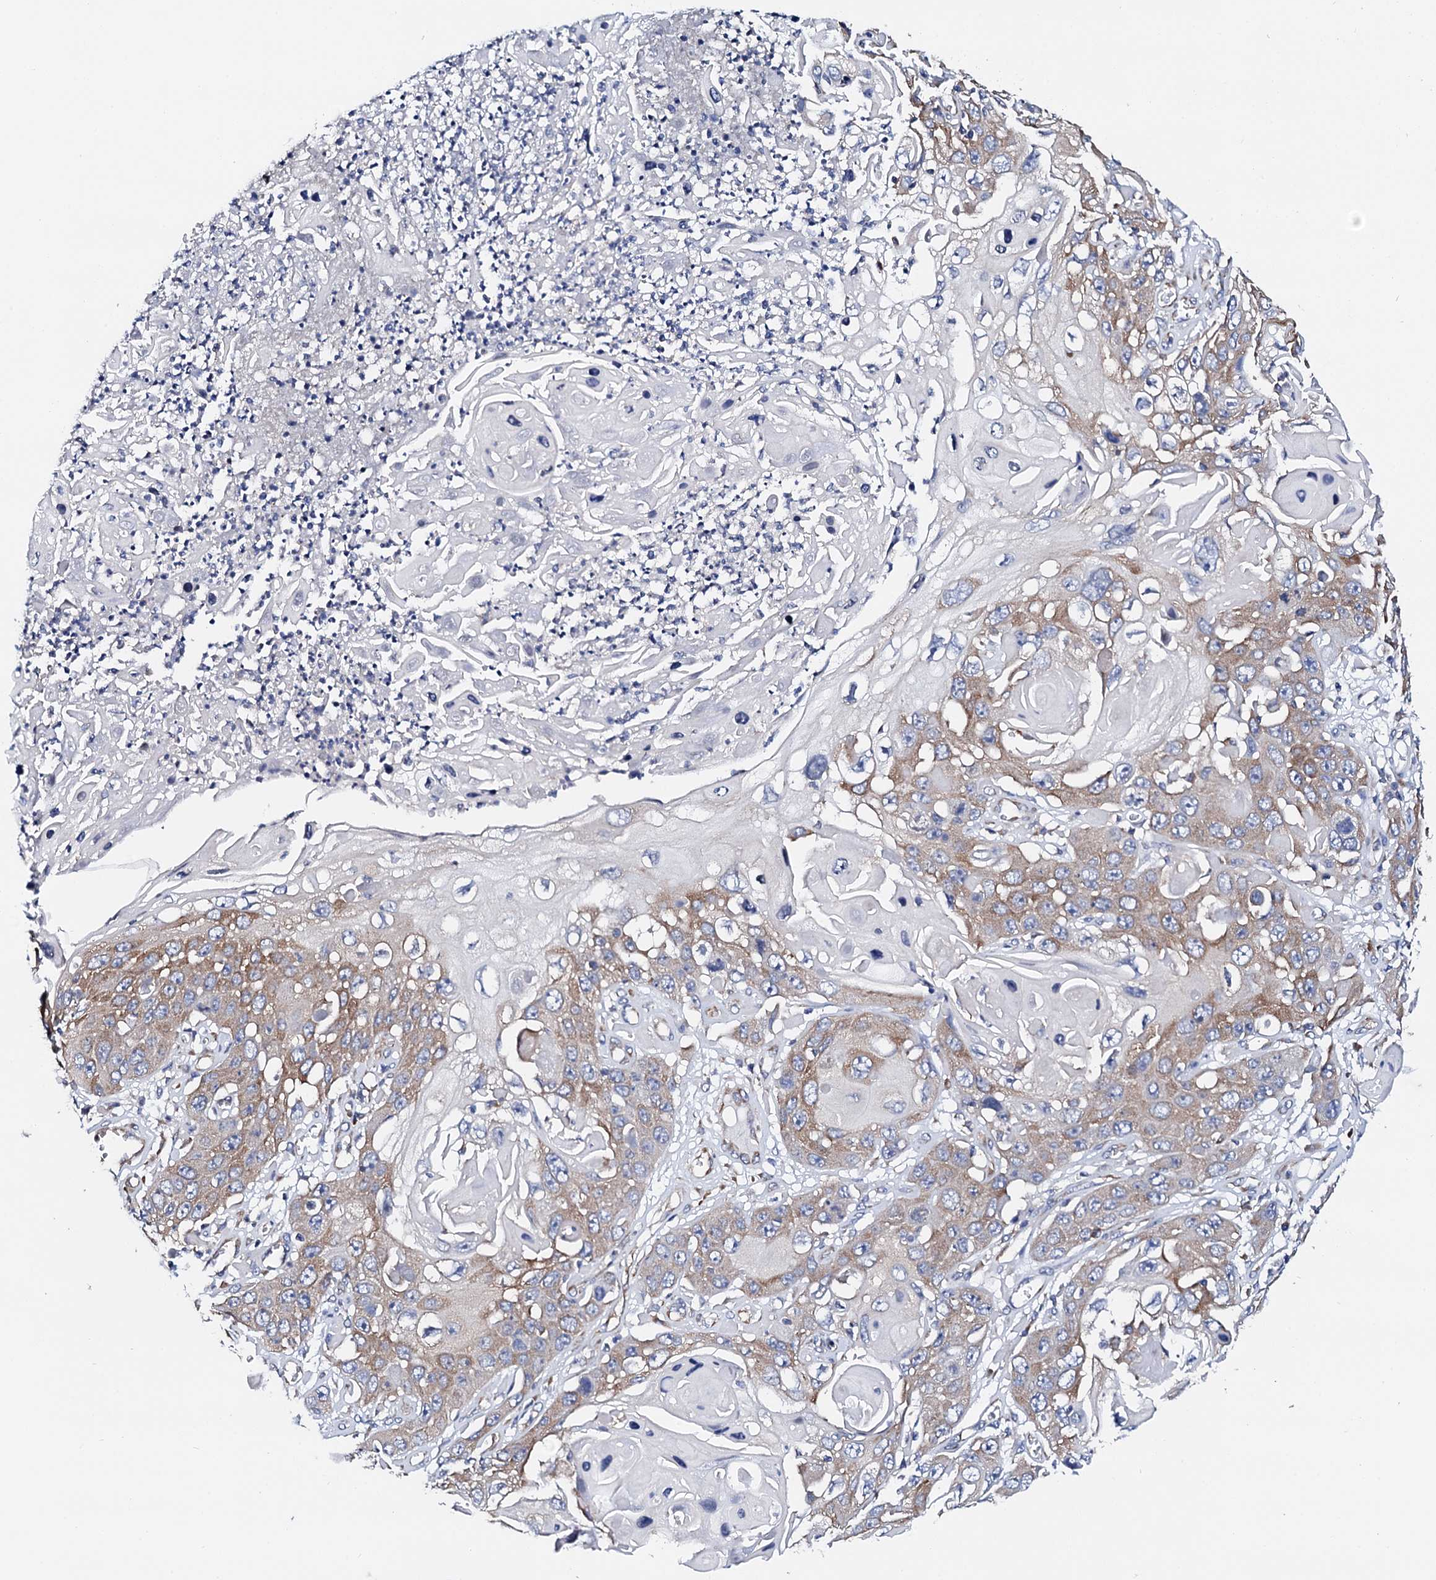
{"staining": {"intensity": "moderate", "quantity": "25%-75%", "location": "cytoplasmic/membranous"}, "tissue": "skin cancer", "cell_type": "Tumor cells", "image_type": "cancer", "snomed": [{"axis": "morphology", "description": "Squamous cell carcinoma, NOS"}, {"axis": "topography", "description": "Skin"}], "caption": "Brown immunohistochemical staining in human skin squamous cell carcinoma shows moderate cytoplasmic/membranous expression in approximately 25%-75% of tumor cells.", "gene": "NUP58", "patient": {"sex": "male", "age": 55}}